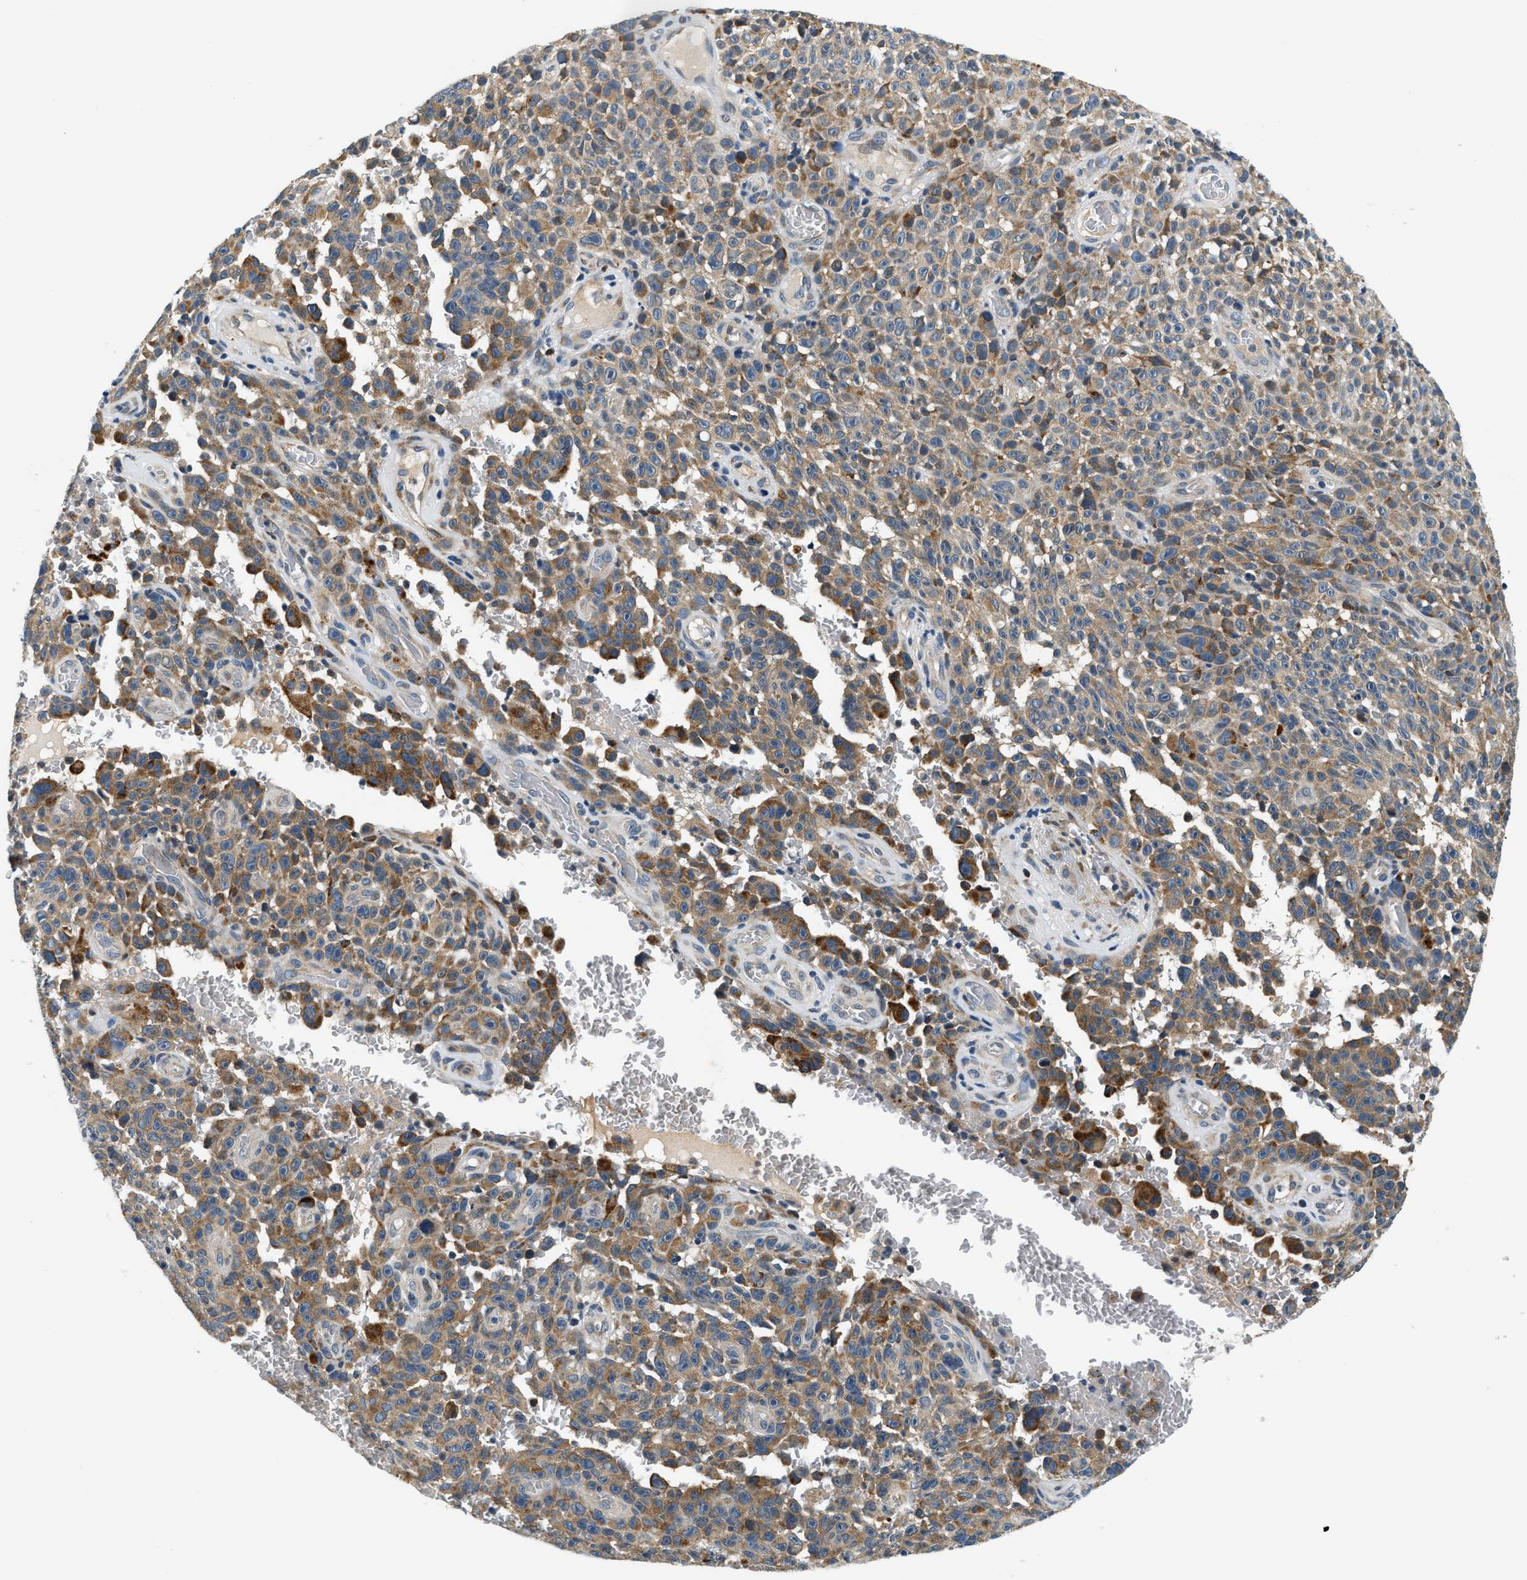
{"staining": {"intensity": "moderate", "quantity": ">75%", "location": "cytoplasmic/membranous"}, "tissue": "melanoma", "cell_type": "Tumor cells", "image_type": "cancer", "snomed": [{"axis": "morphology", "description": "Malignant melanoma, NOS"}, {"axis": "topography", "description": "Skin"}], "caption": "Moderate cytoplasmic/membranous positivity for a protein is identified in approximately >75% of tumor cells of malignant melanoma using IHC.", "gene": "YAE1", "patient": {"sex": "female", "age": 82}}